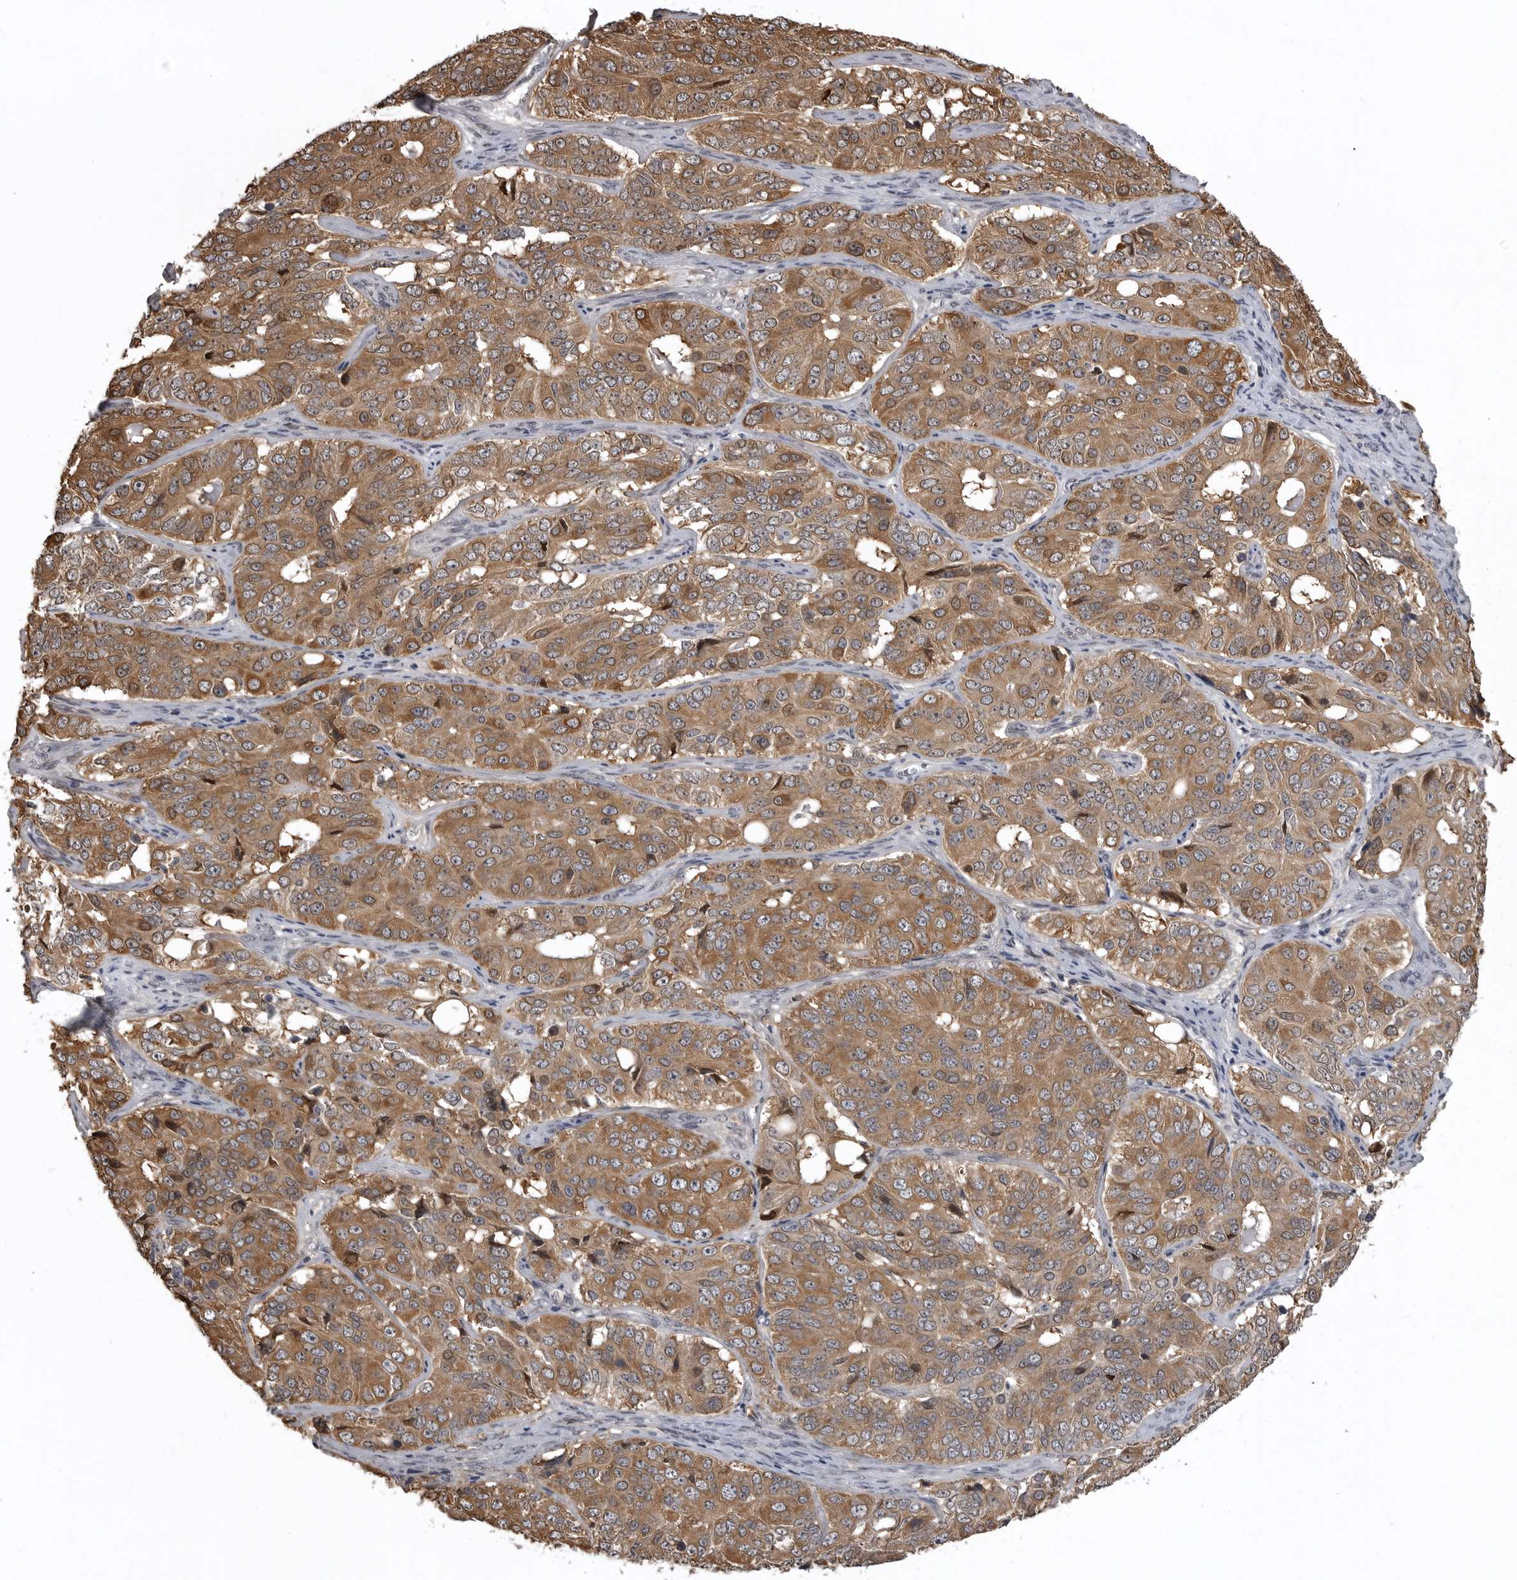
{"staining": {"intensity": "moderate", "quantity": ">75%", "location": "cytoplasmic/membranous"}, "tissue": "ovarian cancer", "cell_type": "Tumor cells", "image_type": "cancer", "snomed": [{"axis": "morphology", "description": "Carcinoma, endometroid"}, {"axis": "topography", "description": "Ovary"}], "caption": "Ovarian cancer (endometroid carcinoma) stained with immunohistochemistry (IHC) demonstrates moderate cytoplasmic/membranous expression in approximately >75% of tumor cells.", "gene": "SNX16", "patient": {"sex": "female", "age": 51}}